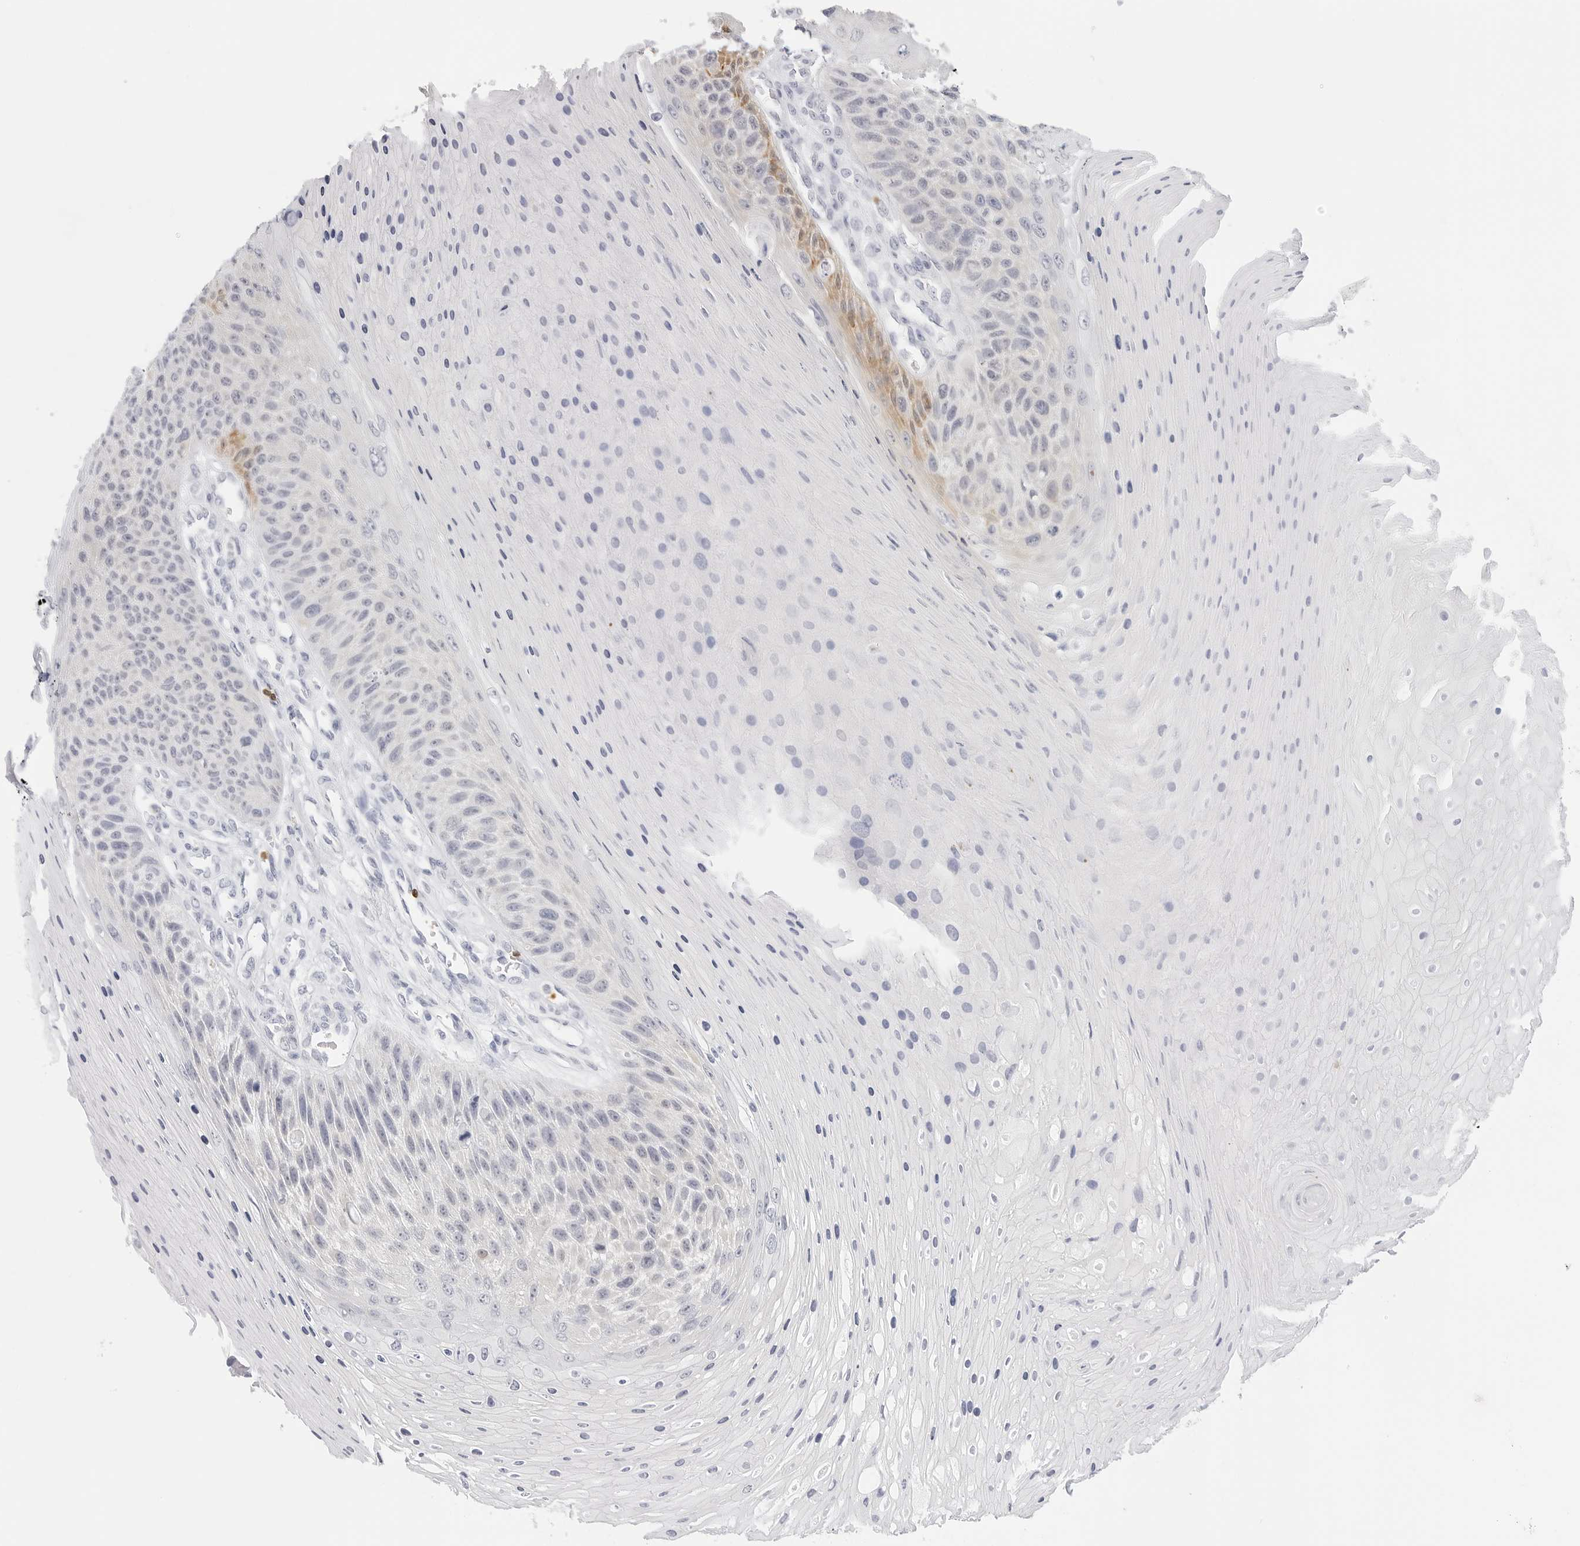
{"staining": {"intensity": "negative", "quantity": "none", "location": "none"}, "tissue": "skin cancer", "cell_type": "Tumor cells", "image_type": "cancer", "snomed": [{"axis": "morphology", "description": "Squamous cell carcinoma, NOS"}, {"axis": "topography", "description": "Skin"}], "caption": "High power microscopy photomicrograph of an immunohistochemistry (IHC) micrograph of squamous cell carcinoma (skin), revealing no significant positivity in tumor cells.", "gene": "SLC9A3R1", "patient": {"sex": "female", "age": 88}}